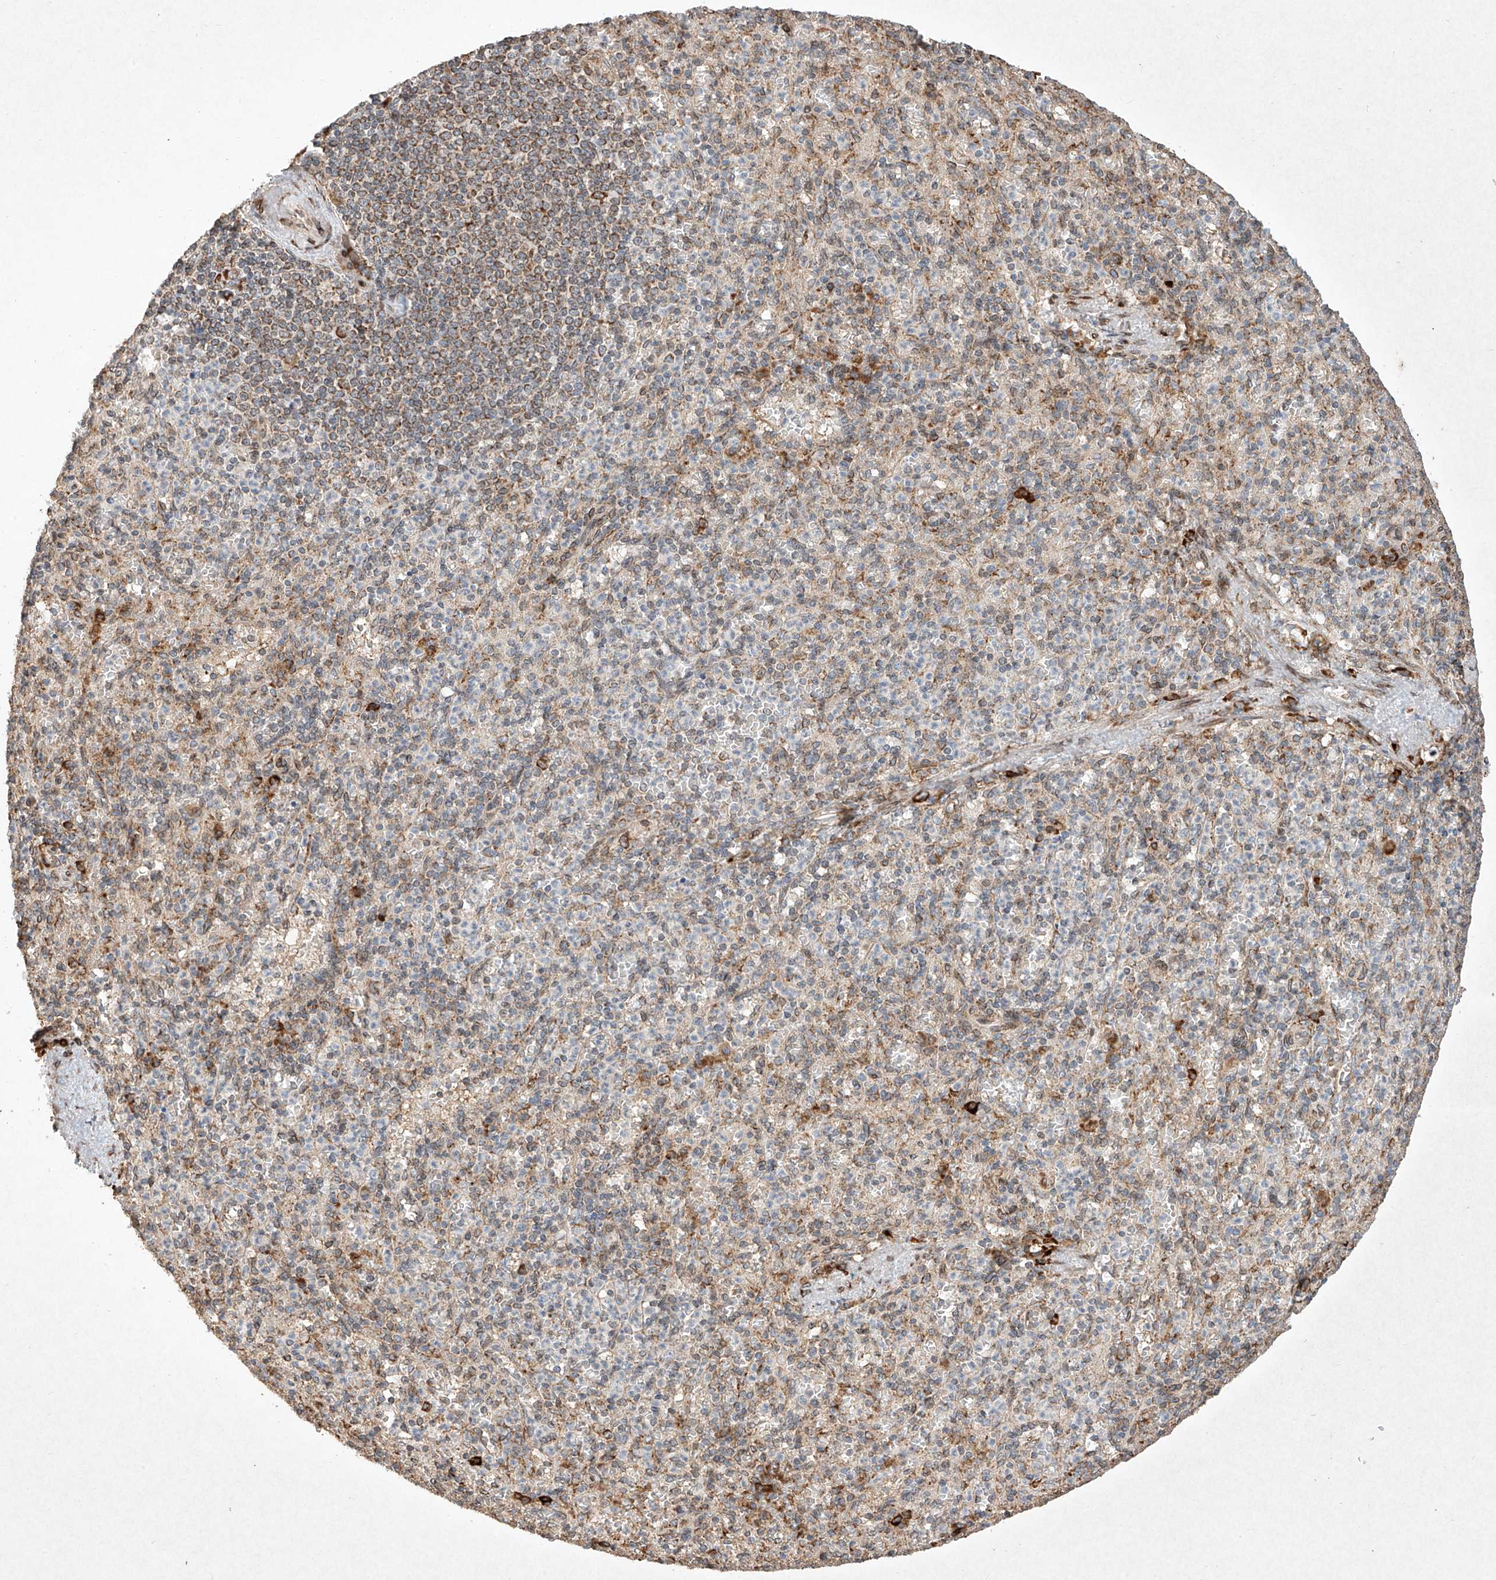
{"staining": {"intensity": "weak", "quantity": "<25%", "location": "cytoplasmic/membranous"}, "tissue": "spleen", "cell_type": "Cells in red pulp", "image_type": "normal", "snomed": [{"axis": "morphology", "description": "Normal tissue, NOS"}, {"axis": "topography", "description": "Spleen"}], "caption": "The histopathology image exhibits no significant staining in cells in red pulp of spleen. Brightfield microscopy of IHC stained with DAB (3,3'-diaminobenzidine) (brown) and hematoxylin (blue), captured at high magnification.", "gene": "SEMA3B", "patient": {"sex": "female", "age": 74}}